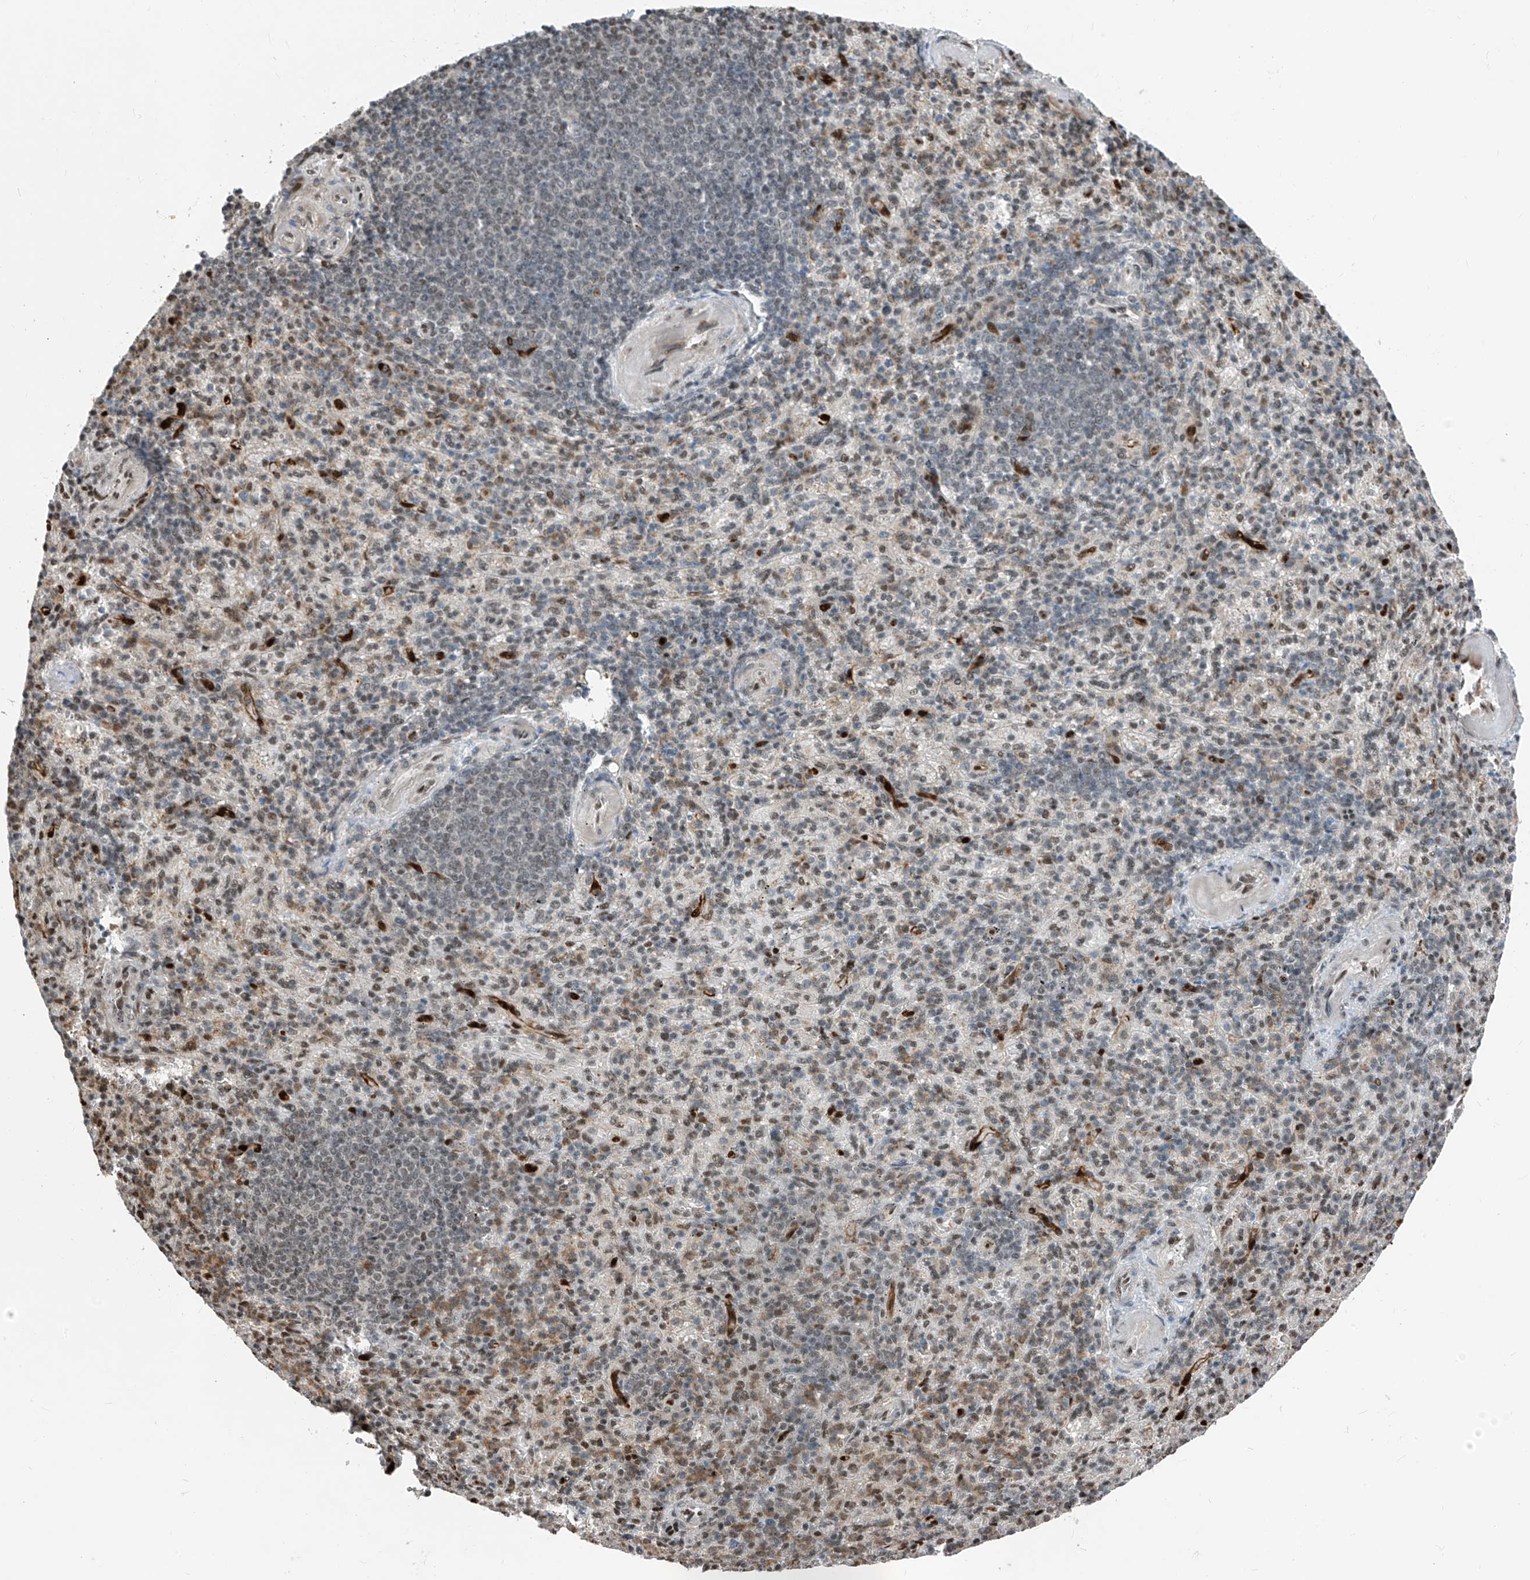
{"staining": {"intensity": "weak", "quantity": "25%-75%", "location": "cytoplasmic/membranous,nuclear"}, "tissue": "spleen", "cell_type": "Cells in red pulp", "image_type": "normal", "snomed": [{"axis": "morphology", "description": "Normal tissue, NOS"}, {"axis": "topography", "description": "Spleen"}], "caption": "Brown immunohistochemical staining in normal spleen exhibits weak cytoplasmic/membranous,nuclear positivity in about 25%-75% of cells in red pulp.", "gene": "RBP7", "patient": {"sex": "female", "age": 74}}